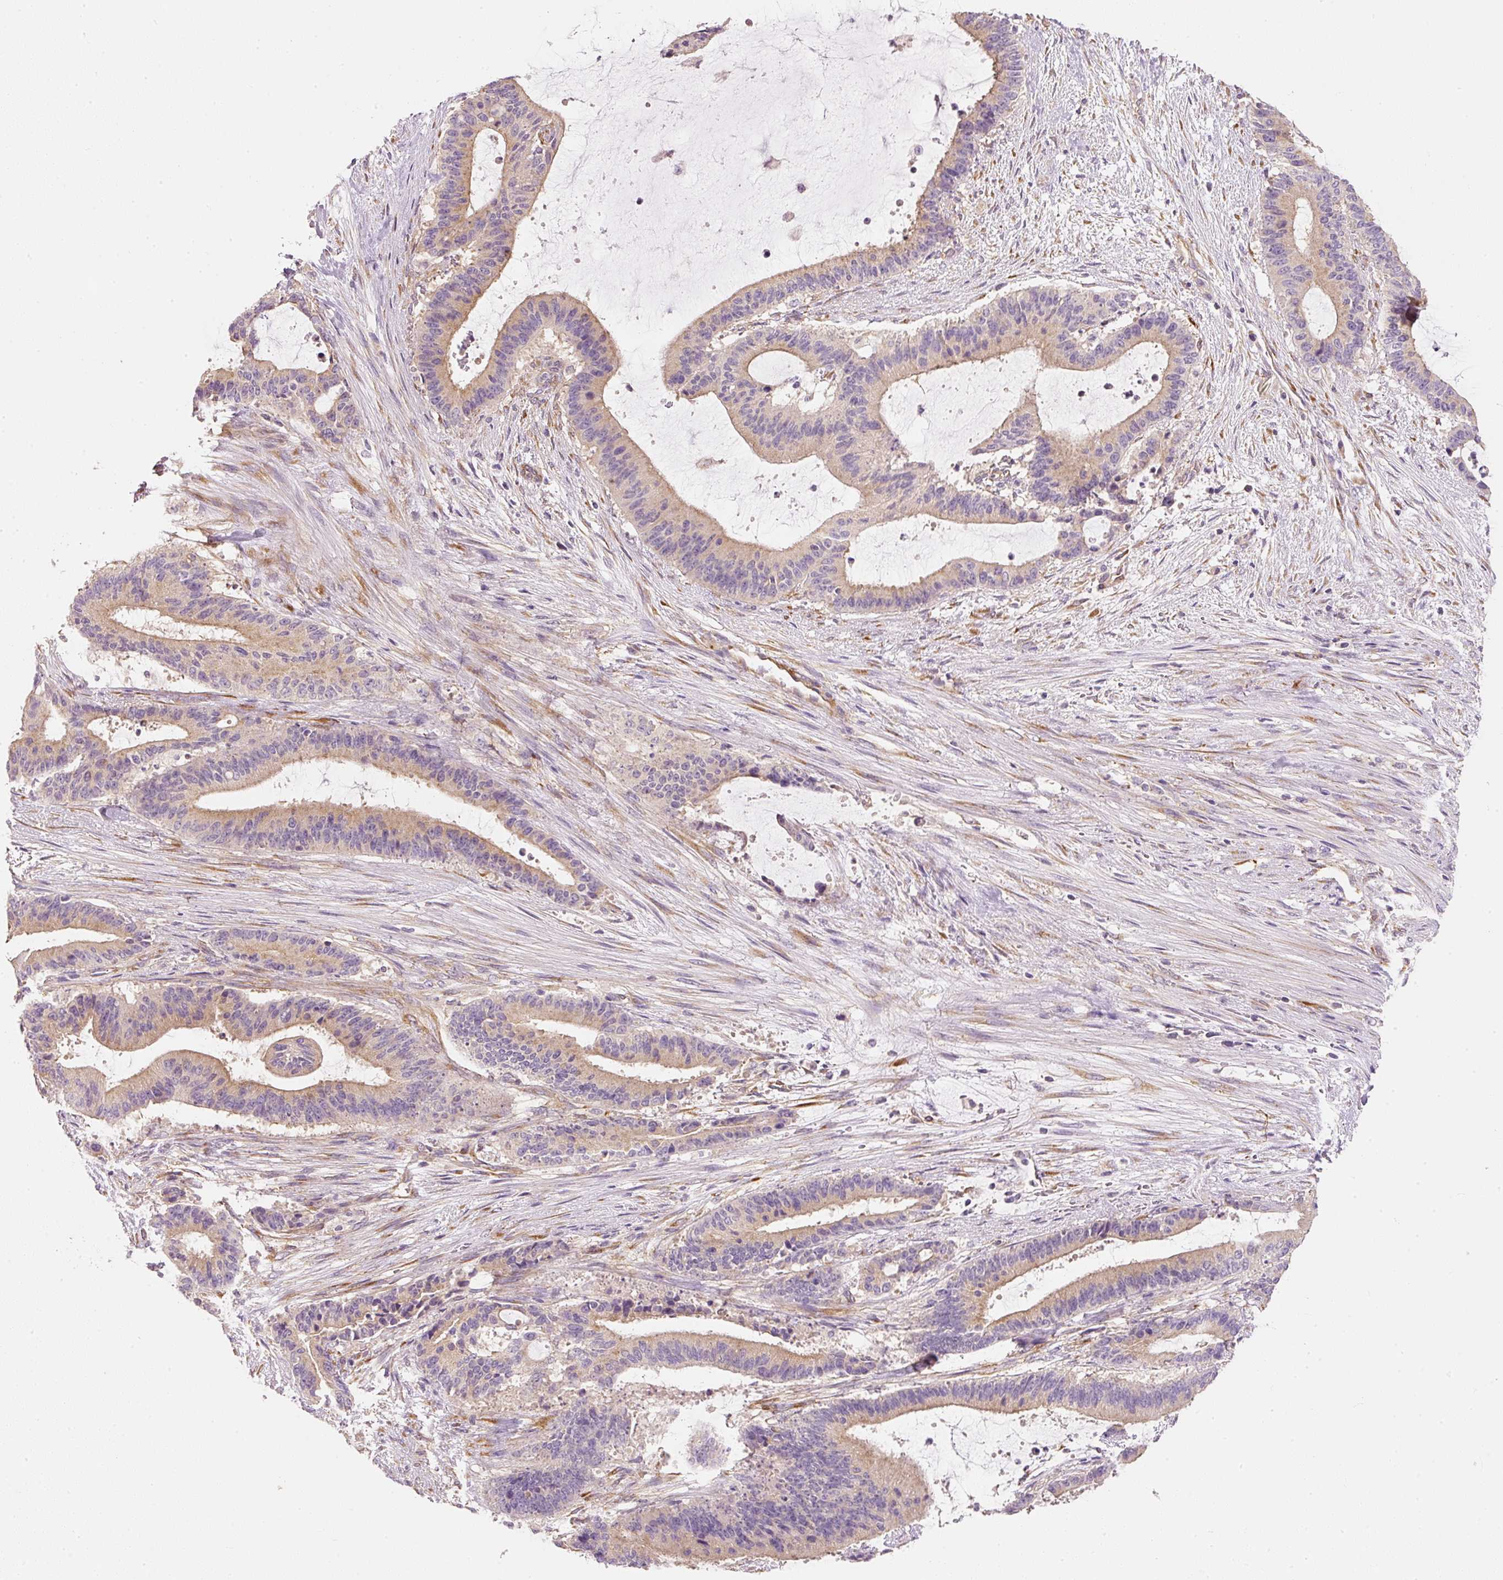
{"staining": {"intensity": "weak", "quantity": ">75%", "location": "cytoplasmic/membranous"}, "tissue": "liver cancer", "cell_type": "Tumor cells", "image_type": "cancer", "snomed": [{"axis": "morphology", "description": "Normal tissue, NOS"}, {"axis": "morphology", "description": "Cholangiocarcinoma"}, {"axis": "topography", "description": "Liver"}, {"axis": "topography", "description": "Peripheral nerve tissue"}], "caption": "Immunohistochemistry micrograph of liver cancer stained for a protein (brown), which shows low levels of weak cytoplasmic/membranous staining in about >75% of tumor cells.", "gene": "RNF167", "patient": {"sex": "female", "age": 73}}